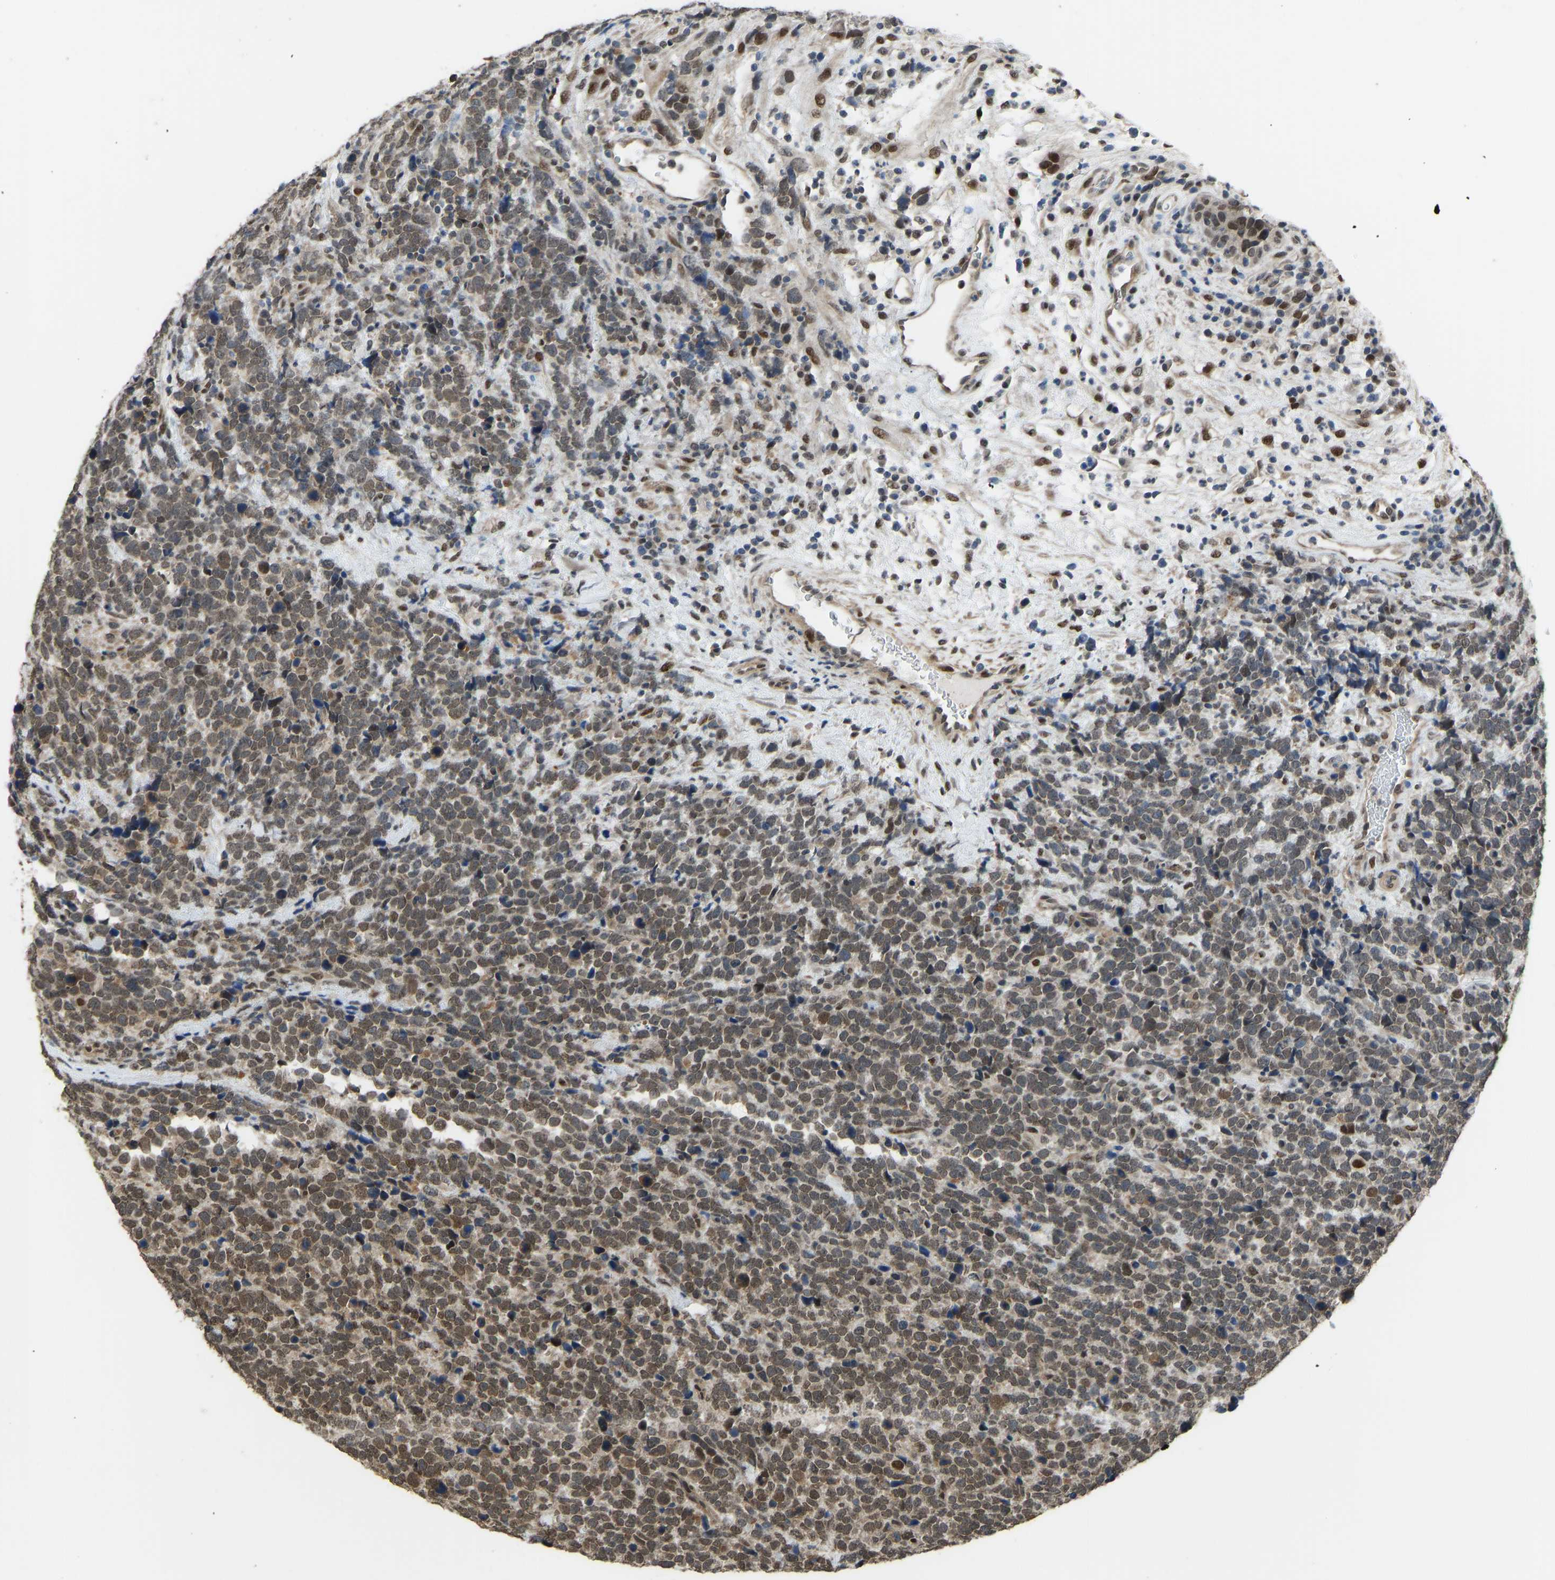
{"staining": {"intensity": "weak", "quantity": ">75%", "location": "cytoplasmic/membranous,nuclear"}, "tissue": "urothelial cancer", "cell_type": "Tumor cells", "image_type": "cancer", "snomed": [{"axis": "morphology", "description": "Urothelial carcinoma, High grade"}, {"axis": "topography", "description": "Urinary bladder"}], "caption": "Immunohistochemical staining of urothelial carcinoma (high-grade) displays low levels of weak cytoplasmic/membranous and nuclear positivity in approximately >75% of tumor cells. Nuclei are stained in blue.", "gene": "KPNA6", "patient": {"sex": "female", "age": 82}}